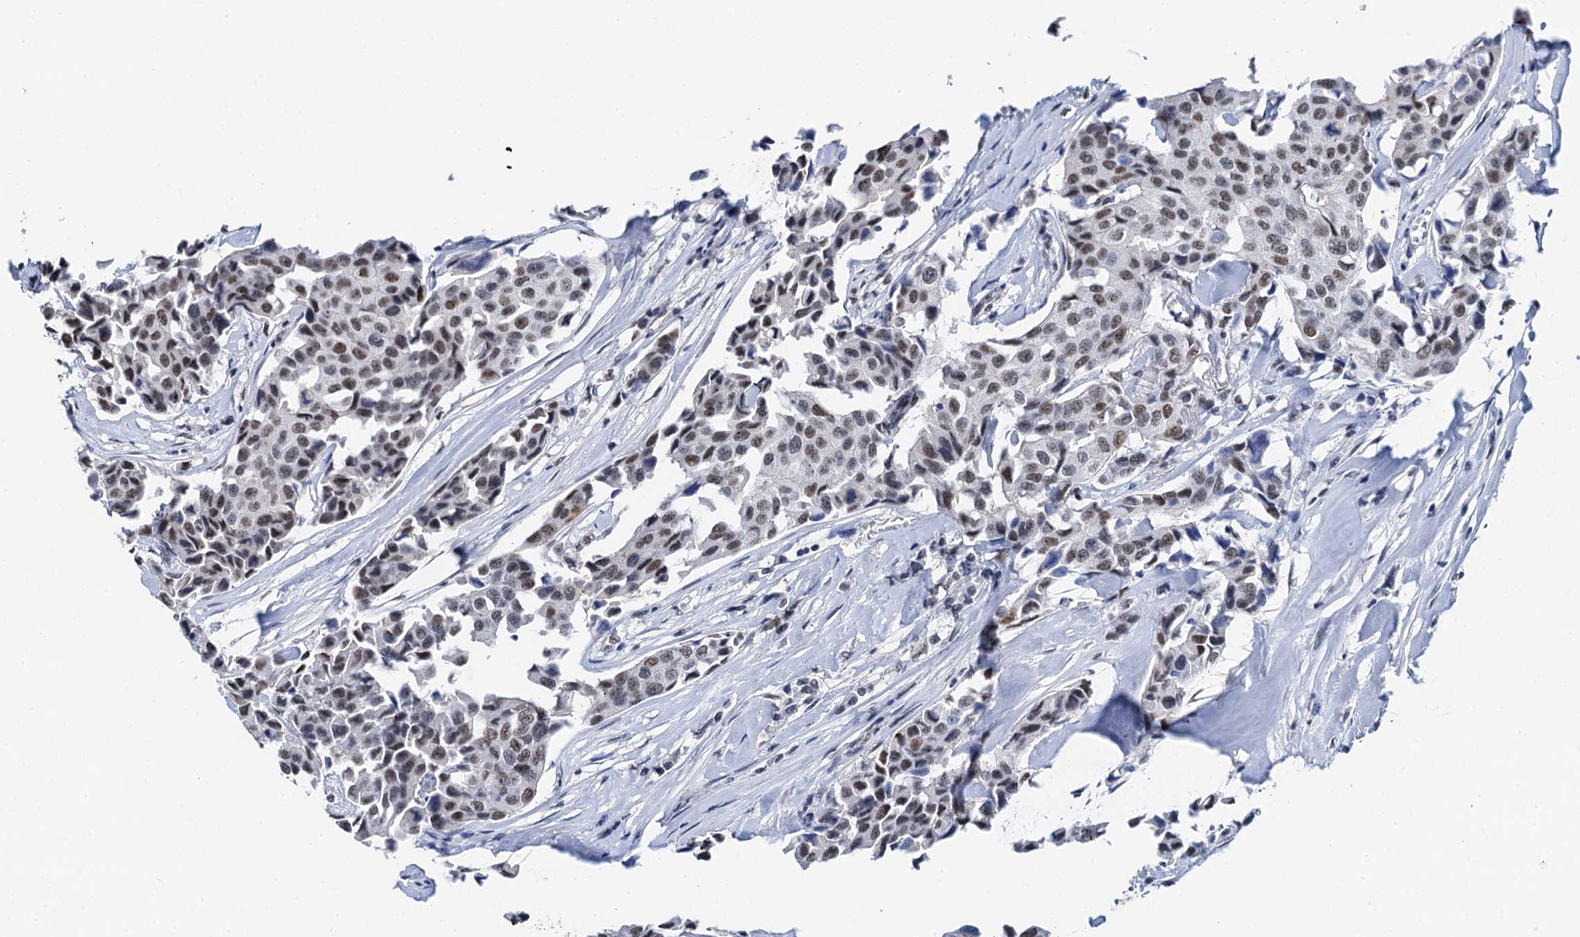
{"staining": {"intensity": "moderate", "quantity": ">75%", "location": "nuclear"}, "tissue": "breast cancer", "cell_type": "Tumor cells", "image_type": "cancer", "snomed": [{"axis": "morphology", "description": "Duct carcinoma"}, {"axis": "topography", "description": "Breast"}], "caption": "A brown stain labels moderate nuclear staining of a protein in breast cancer tumor cells.", "gene": "SLTM", "patient": {"sex": "female", "age": 80}}